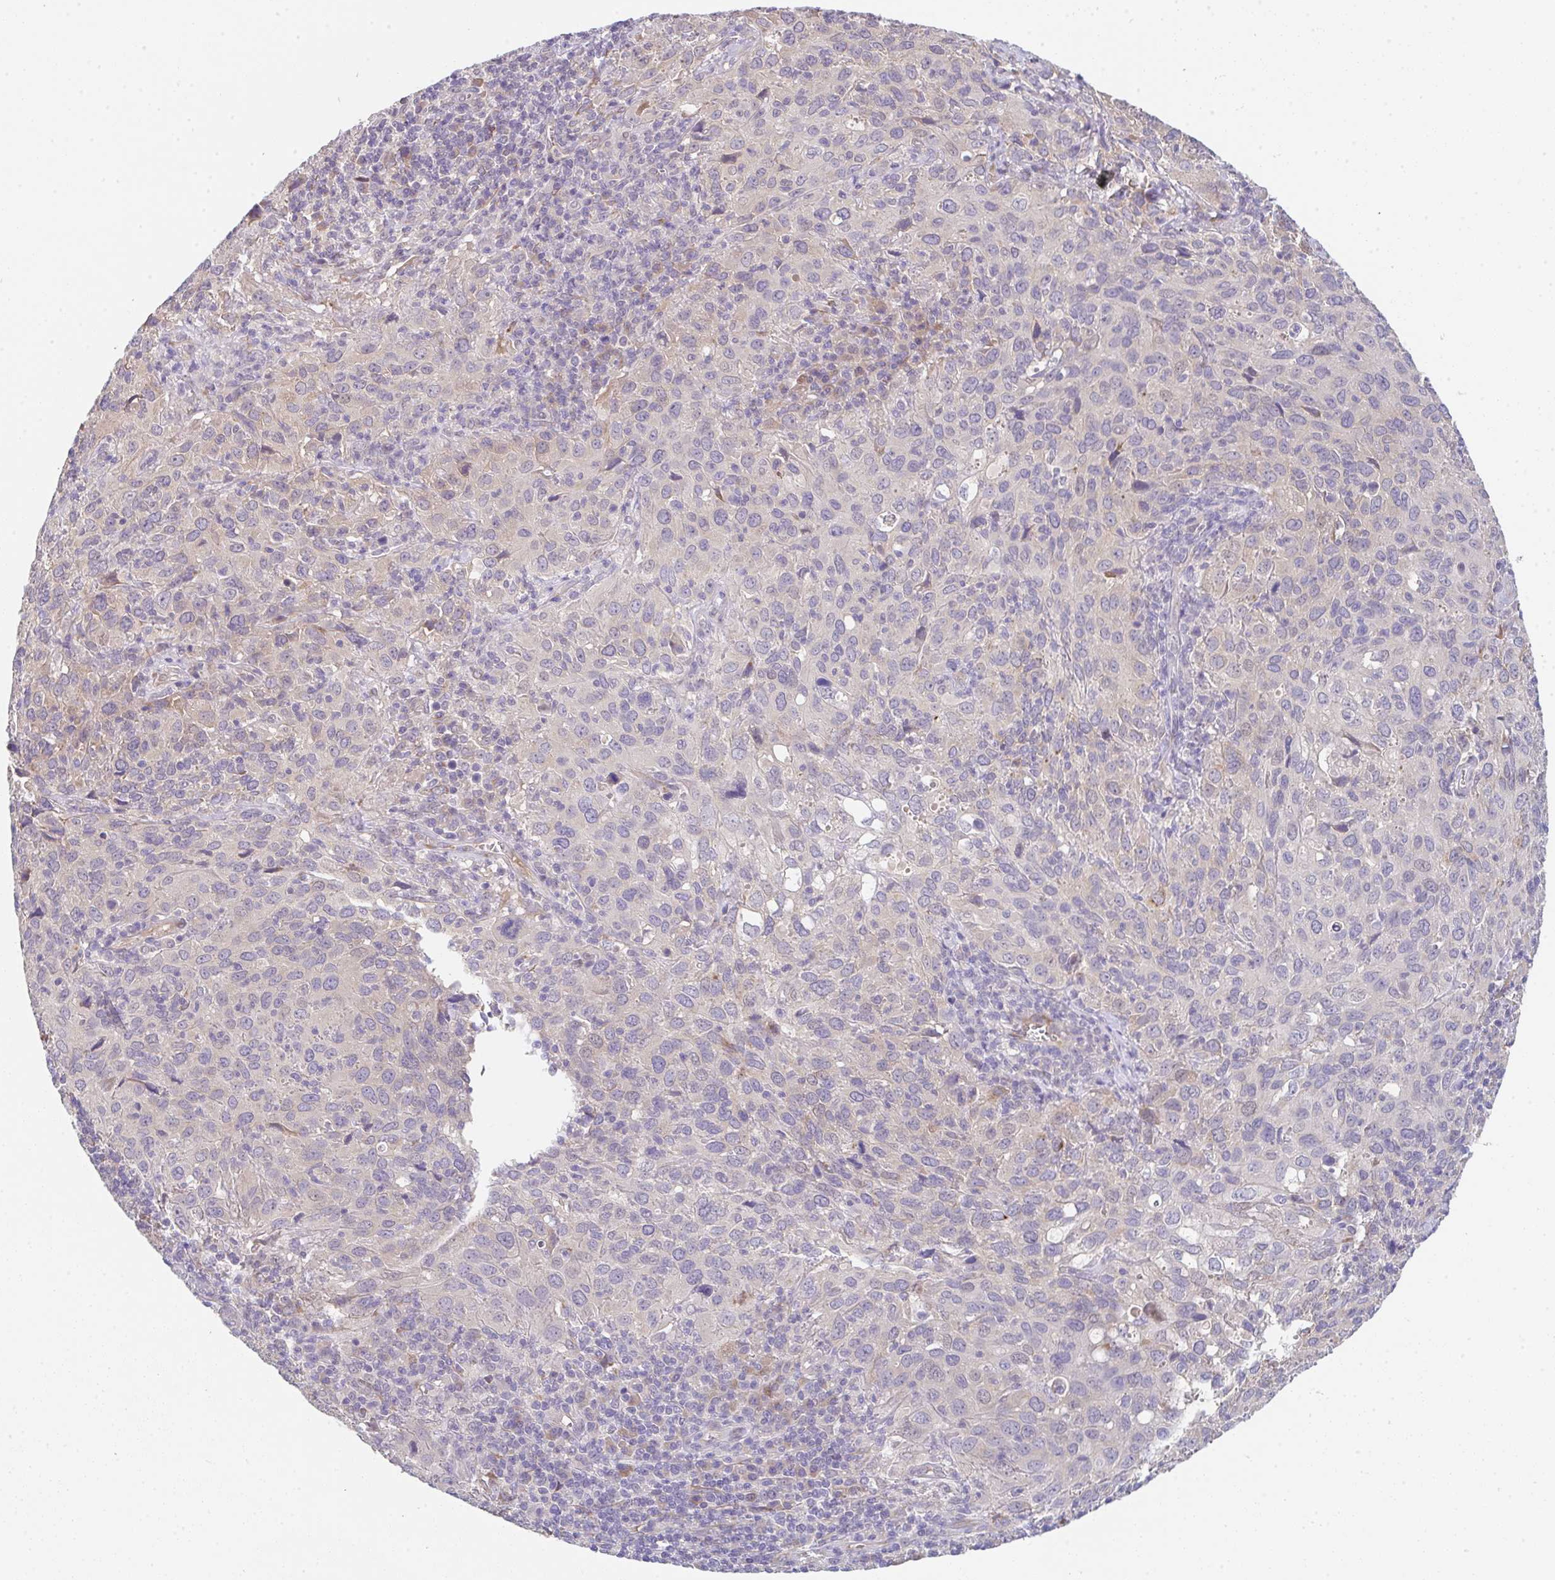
{"staining": {"intensity": "negative", "quantity": "none", "location": "none"}, "tissue": "cervical cancer", "cell_type": "Tumor cells", "image_type": "cancer", "snomed": [{"axis": "morphology", "description": "Squamous cell carcinoma, NOS"}, {"axis": "topography", "description": "Cervix"}], "caption": "This is an IHC photomicrograph of human cervical cancer (squamous cell carcinoma). There is no positivity in tumor cells.", "gene": "TSPAN31", "patient": {"sex": "female", "age": 51}}